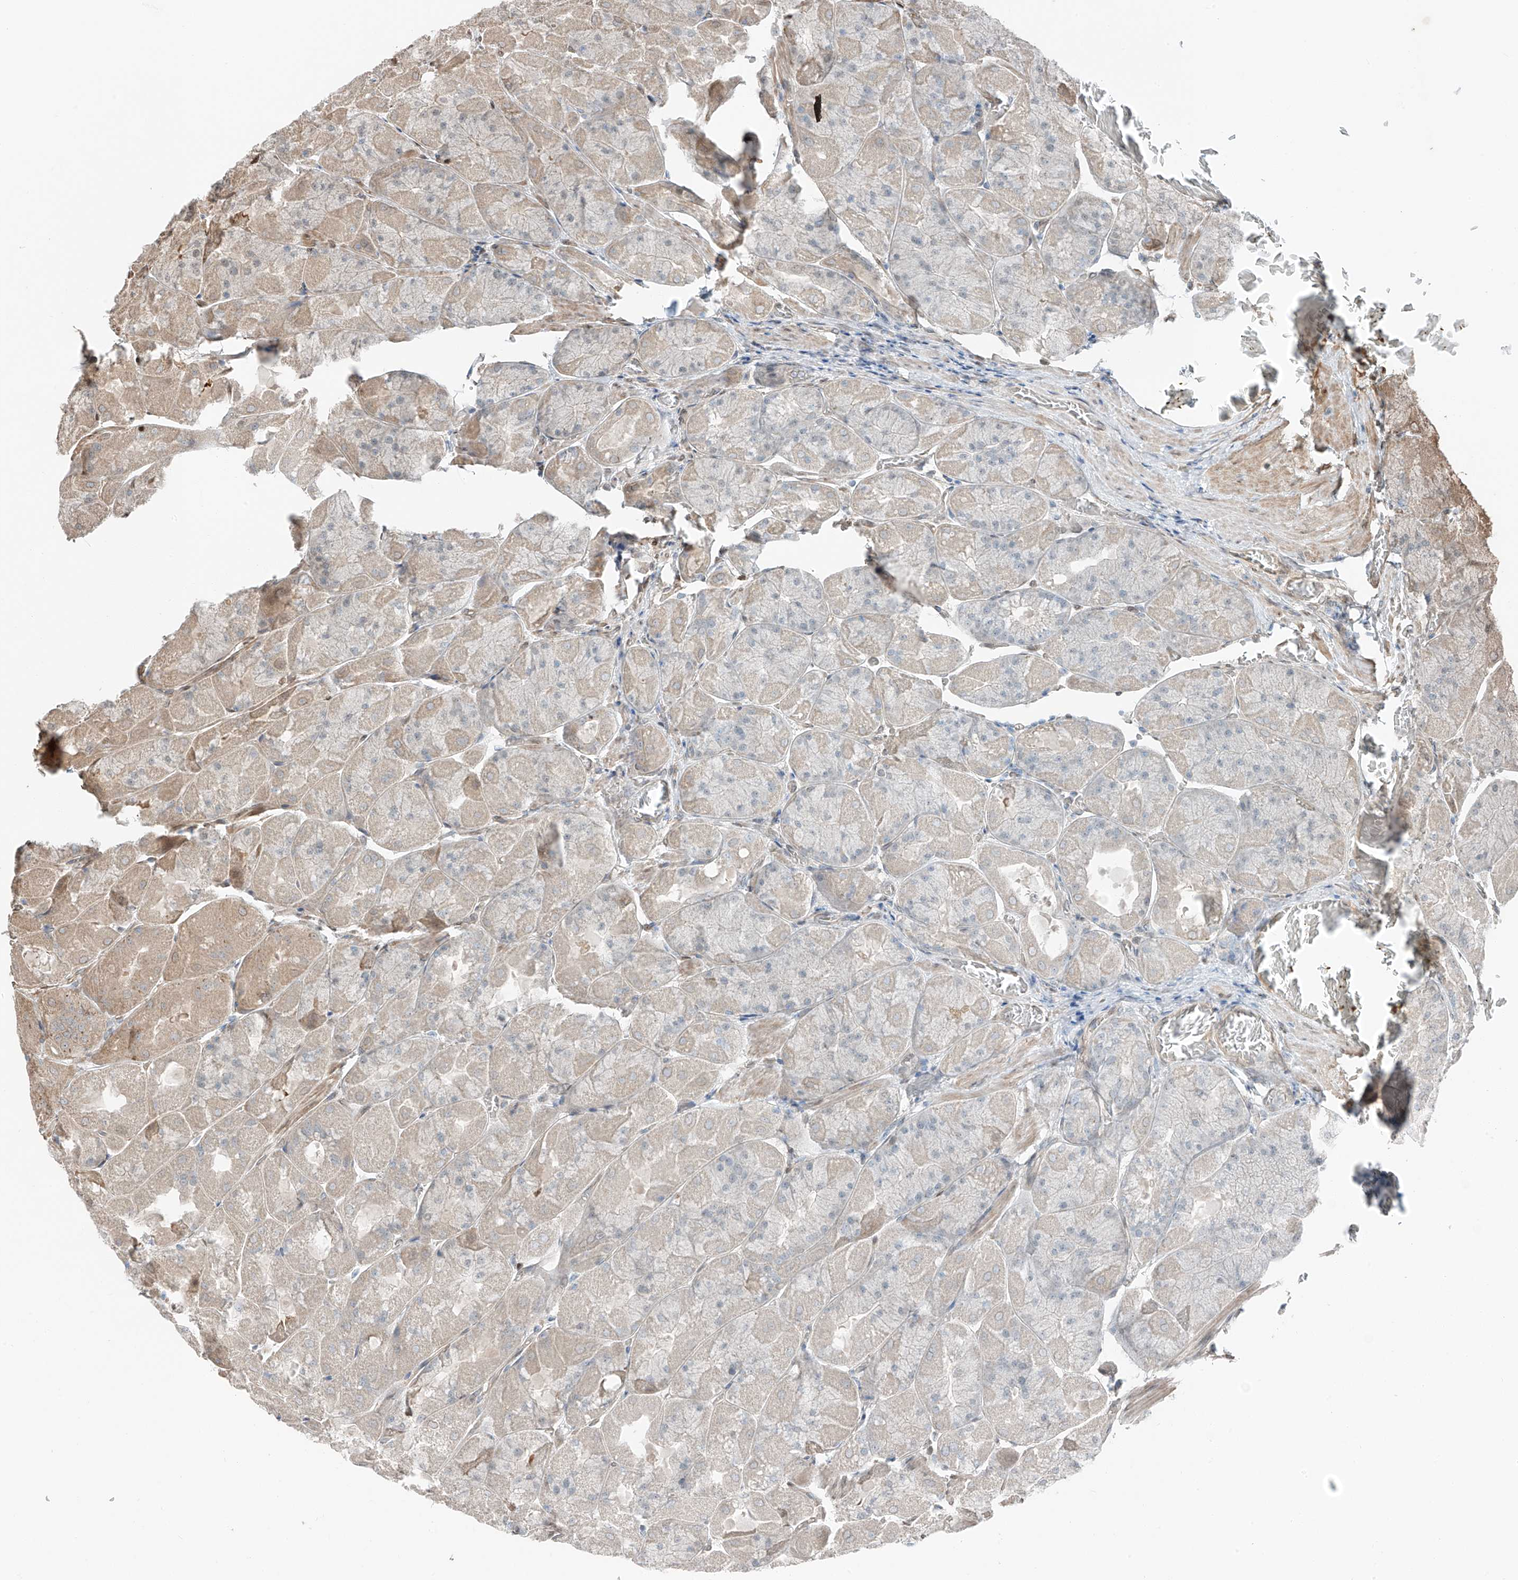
{"staining": {"intensity": "moderate", "quantity": "25%-75%", "location": "cytoplasmic/membranous"}, "tissue": "stomach", "cell_type": "Glandular cells", "image_type": "normal", "snomed": [{"axis": "morphology", "description": "Normal tissue, NOS"}, {"axis": "topography", "description": "Stomach"}], "caption": "Stomach stained for a protein displays moderate cytoplasmic/membranous positivity in glandular cells.", "gene": "CEP162", "patient": {"sex": "female", "age": 61}}